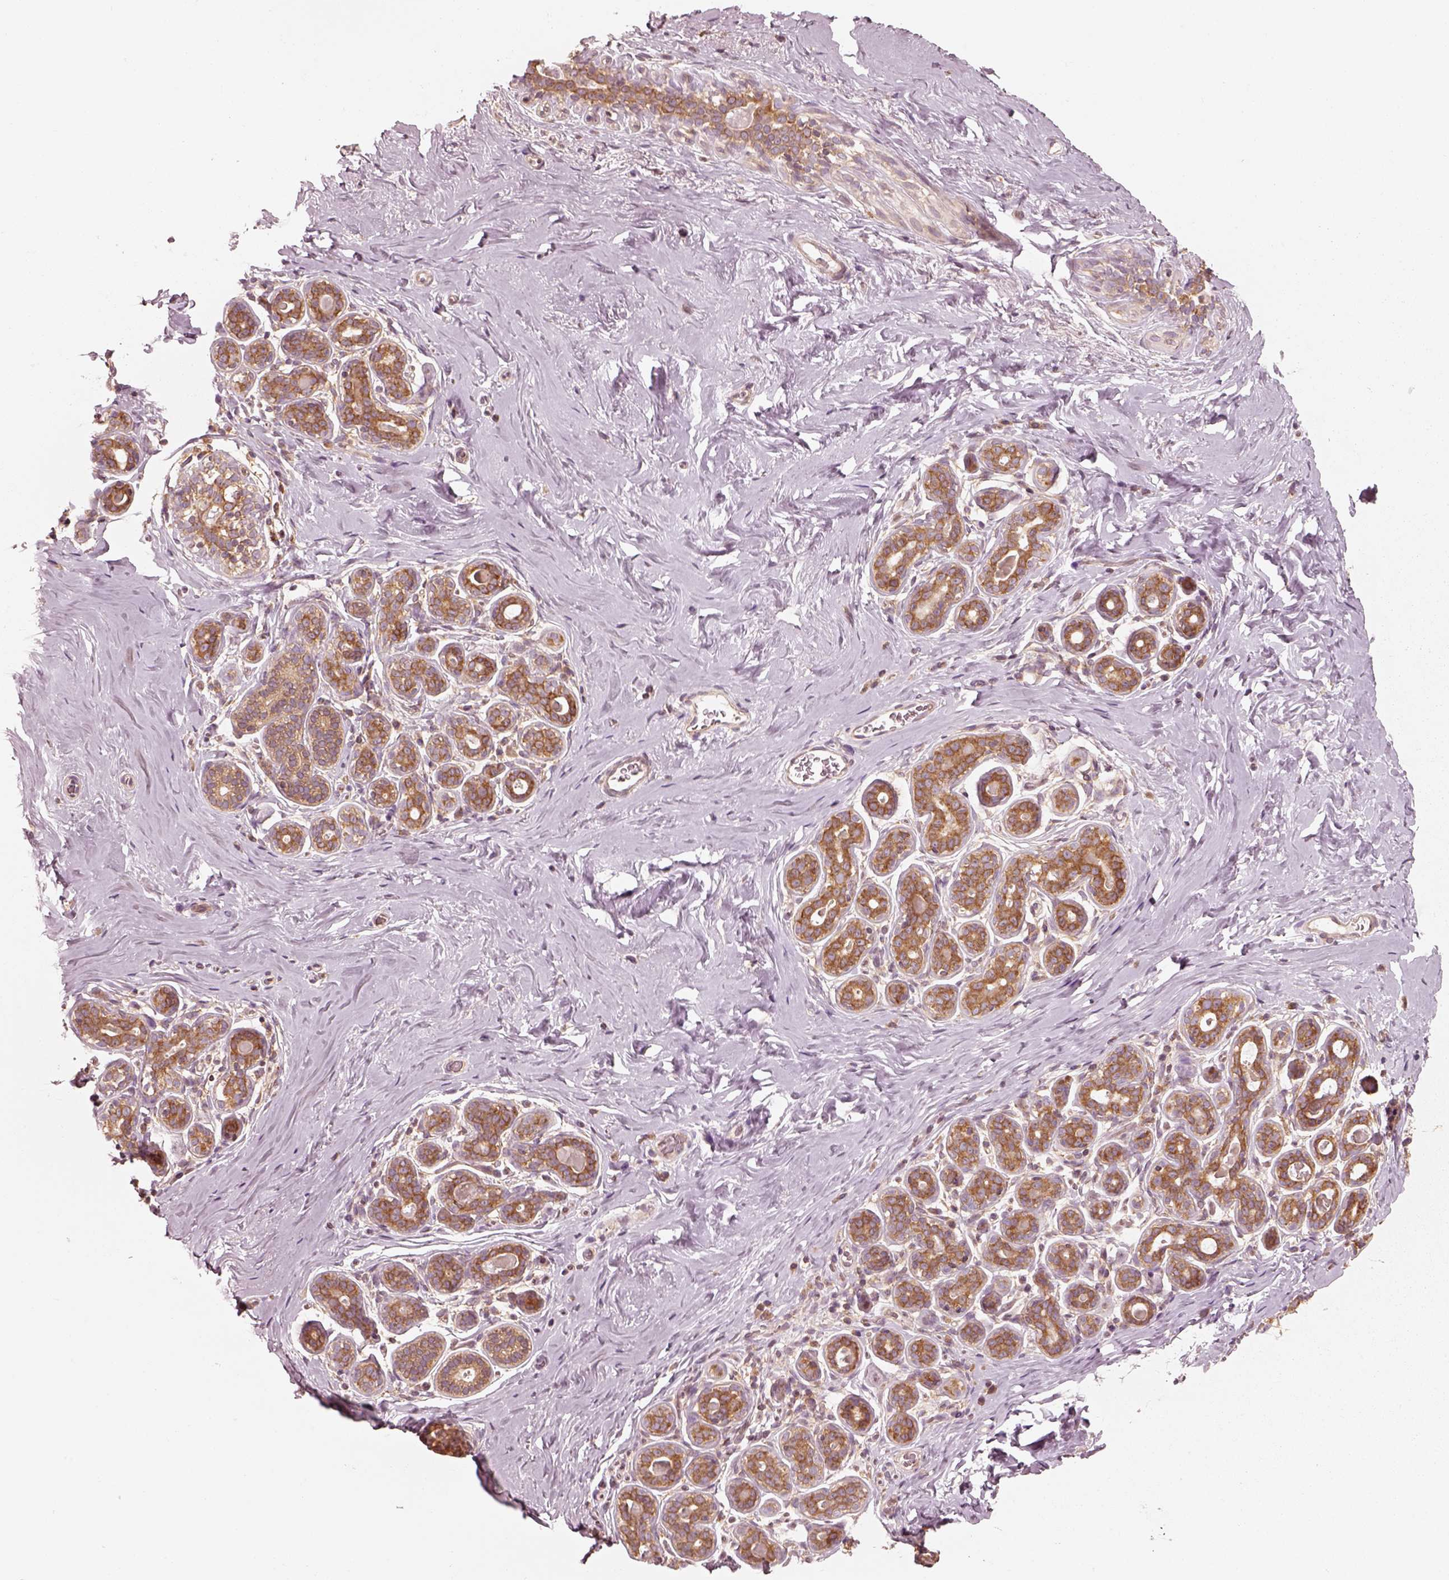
{"staining": {"intensity": "weak", "quantity": ">75%", "location": "cytoplasmic/membranous"}, "tissue": "breast", "cell_type": "Adipocytes", "image_type": "normal", "snomed": [{"axis": "morphology", "description": "Normal tissue, NOS"}, {"axis": "topography", "description": "Skin"}, {"axis": "topography", "description": "Breast"}], "caption": "A low amount of weak cytoplasmic/membranous staining is appreciated in about >75% of adipocytes in benign breast. The staining is performed using DAB (3,3'-diaminobenzidine) brown chromogen to label protein expression. The nuclei are counter-stained blue using hematoxylin.", "gene": "CNOT2", "patient": {"sex": "female", "age": 43}}